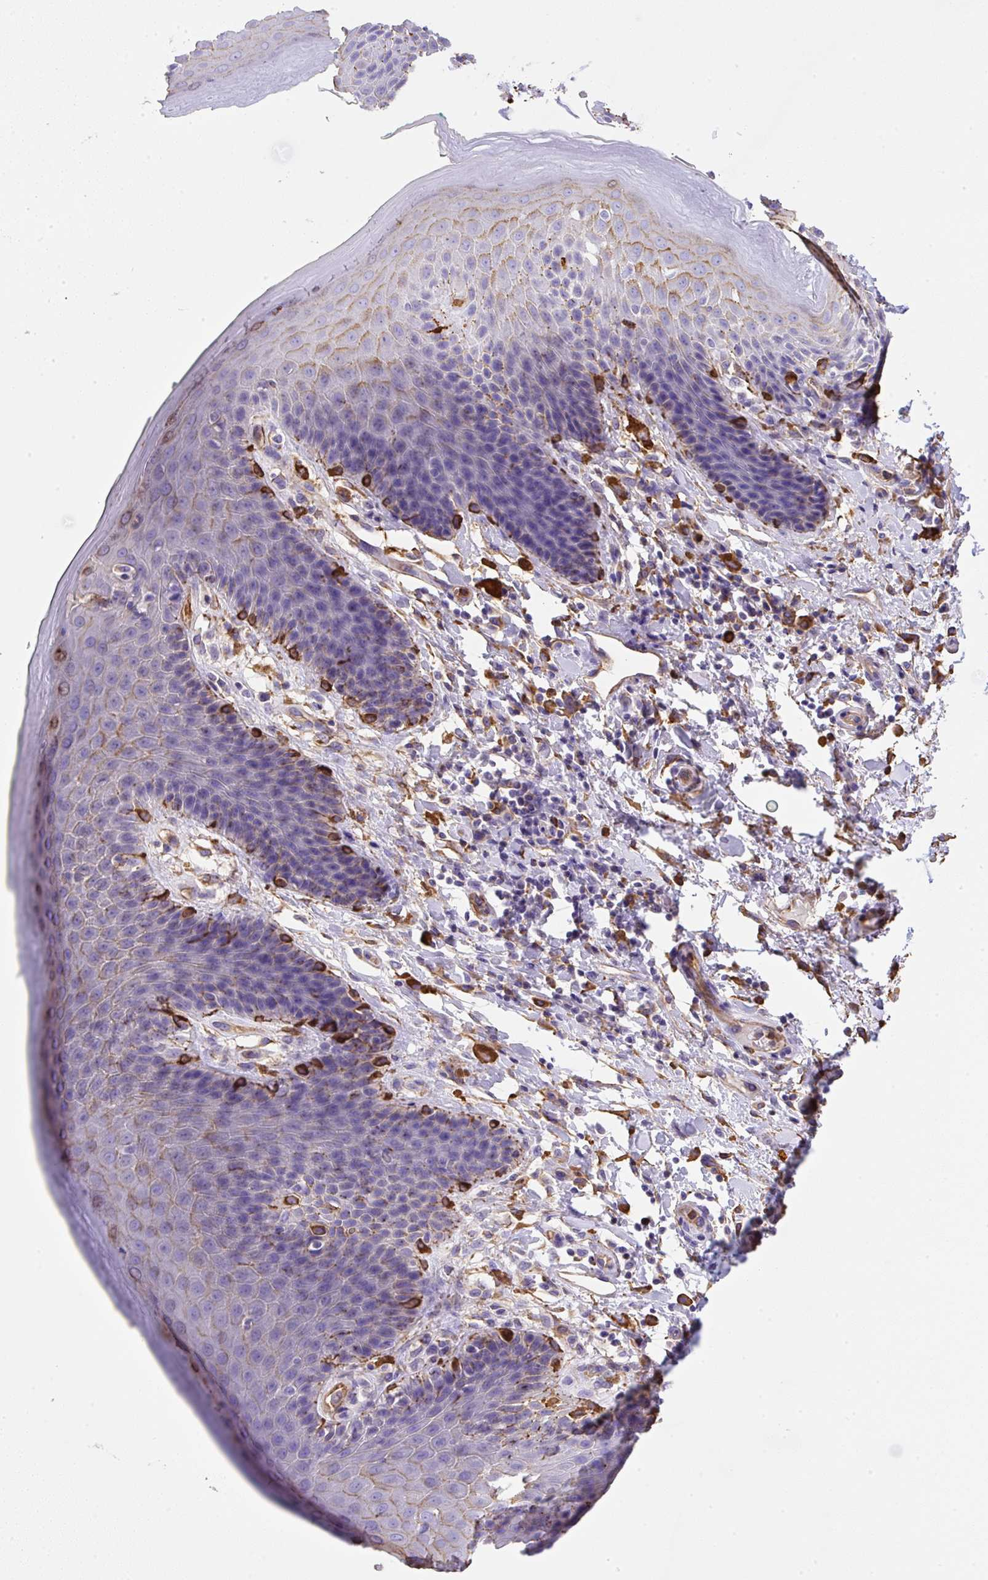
{"staining": {"intensity": "moderate", "quantity": "25%-75%", "location": "cytoplasmic/membranous"}, "tissue": "skin", "cell_type": "Epidermal cells", "image_type": "normal", "snomed": [{"axis": "morphology", "description": "Normal tissue, NOS"}, {"axis": "topography", "description": "Peripheral nerve tissue"}], "caption": "Normal skin reveals moderate cytoplasmic/membranous positivity in about 25%-75% of epidermal cells.", "gene": "MAGEB5", "patient": {"sex": "male", "age": 51}}